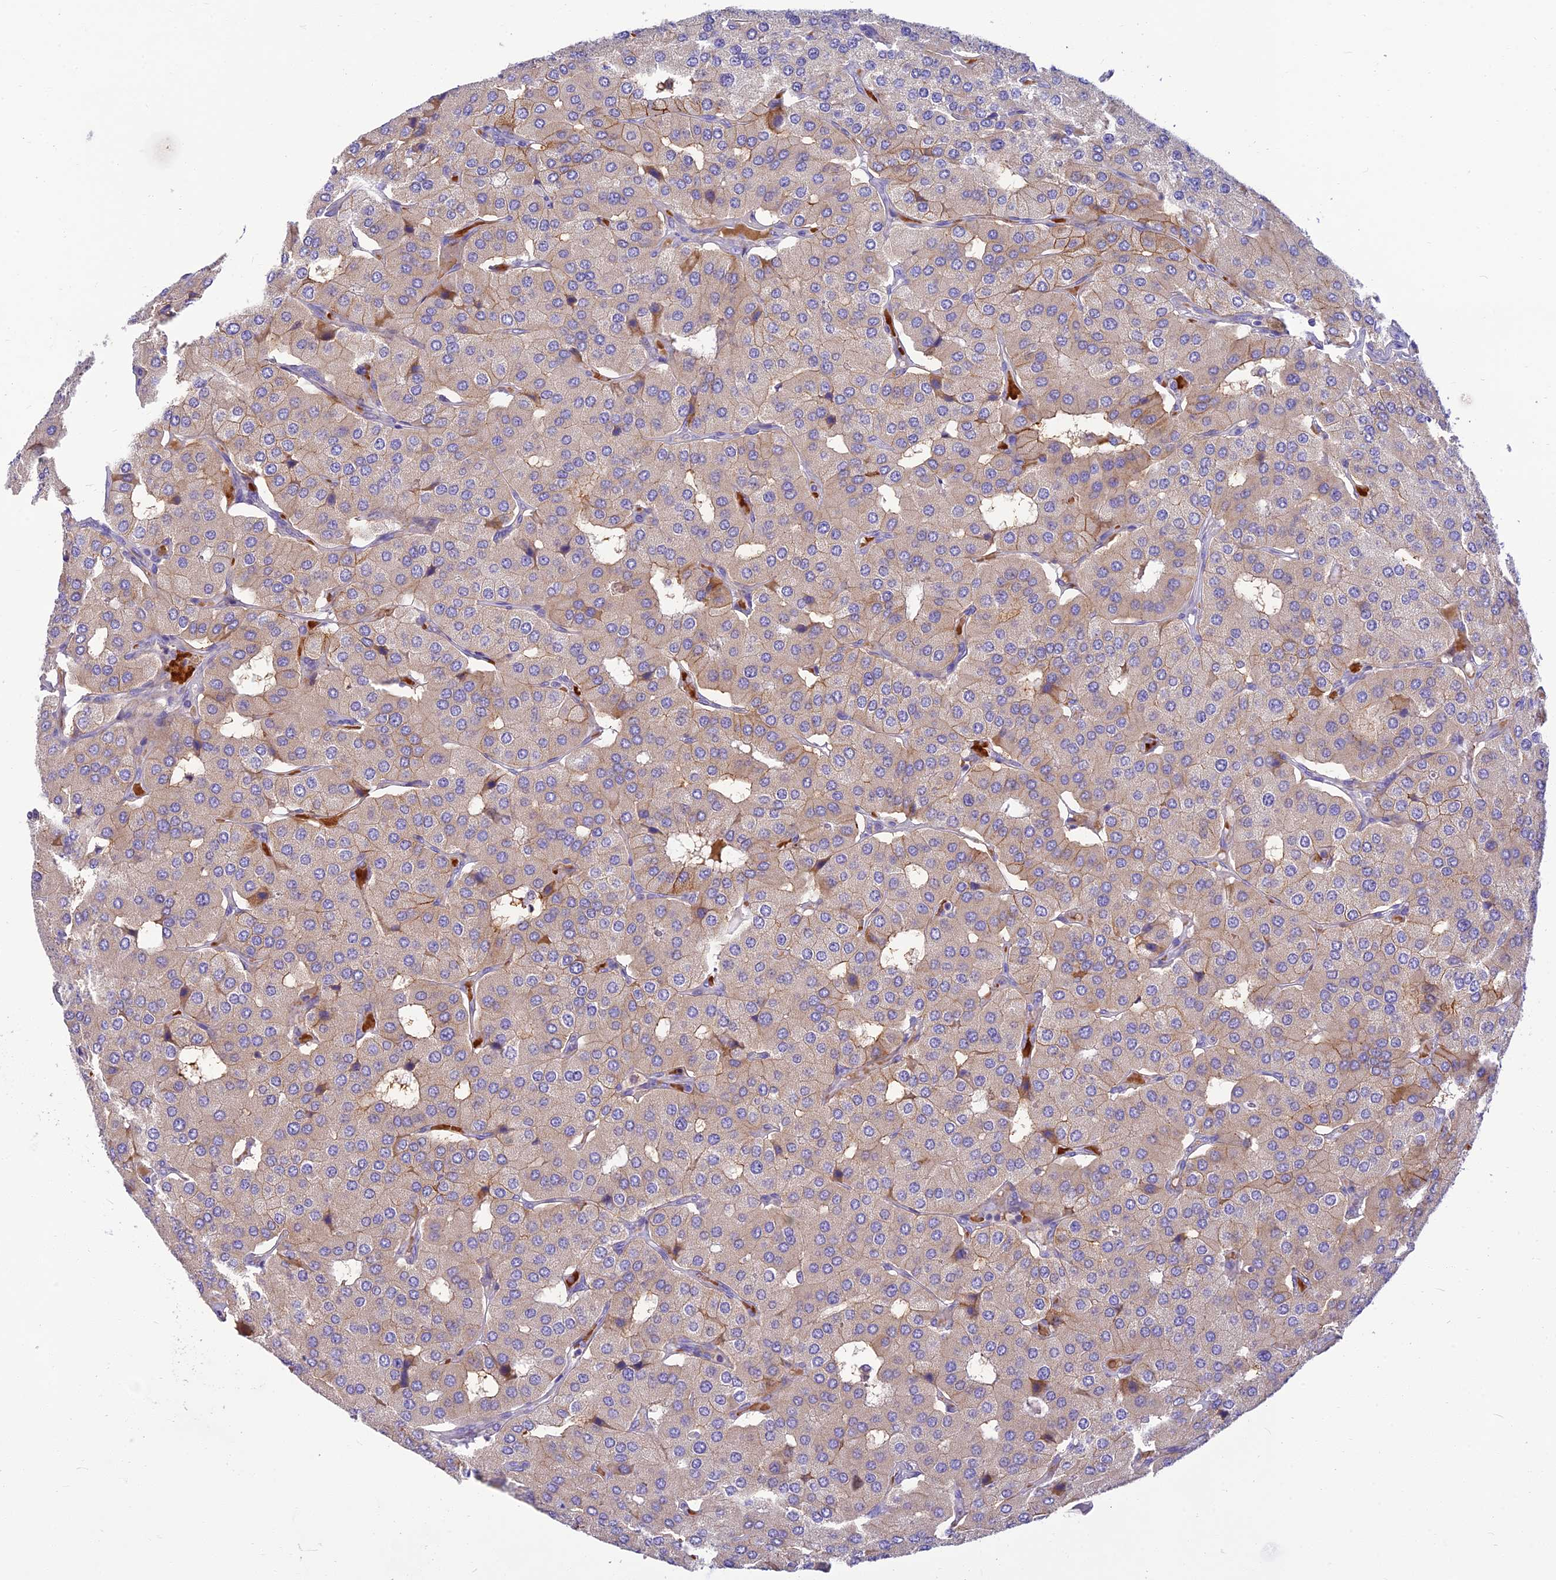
{"staining": {"intensity": "moderate", "quantity": "<25%", "location": "cytoplasmic/membranous"}, "tissue": "parathyroid gland", "cell_type": "Glandular cells", "image_type": "normal", "snomed": [{"axis": "morphology", "description": "Normal tissue, NOS"}, {"axis": "morphology", "description": "Adenoma, NOS"}, {"axis": "topography", "description": "Parathyroid gland"}], "caption": "Brown immunohistochemical staining in unremarkable human parathyroid gland displays moderate cytoplasmic/membranous staining in approximately <25% of glandular cells. (DAB IHC, brown staining for protein, blue staining for nuclei).", "gene": "CLIP4", "patient": {"sex": "female", "age": 86}}